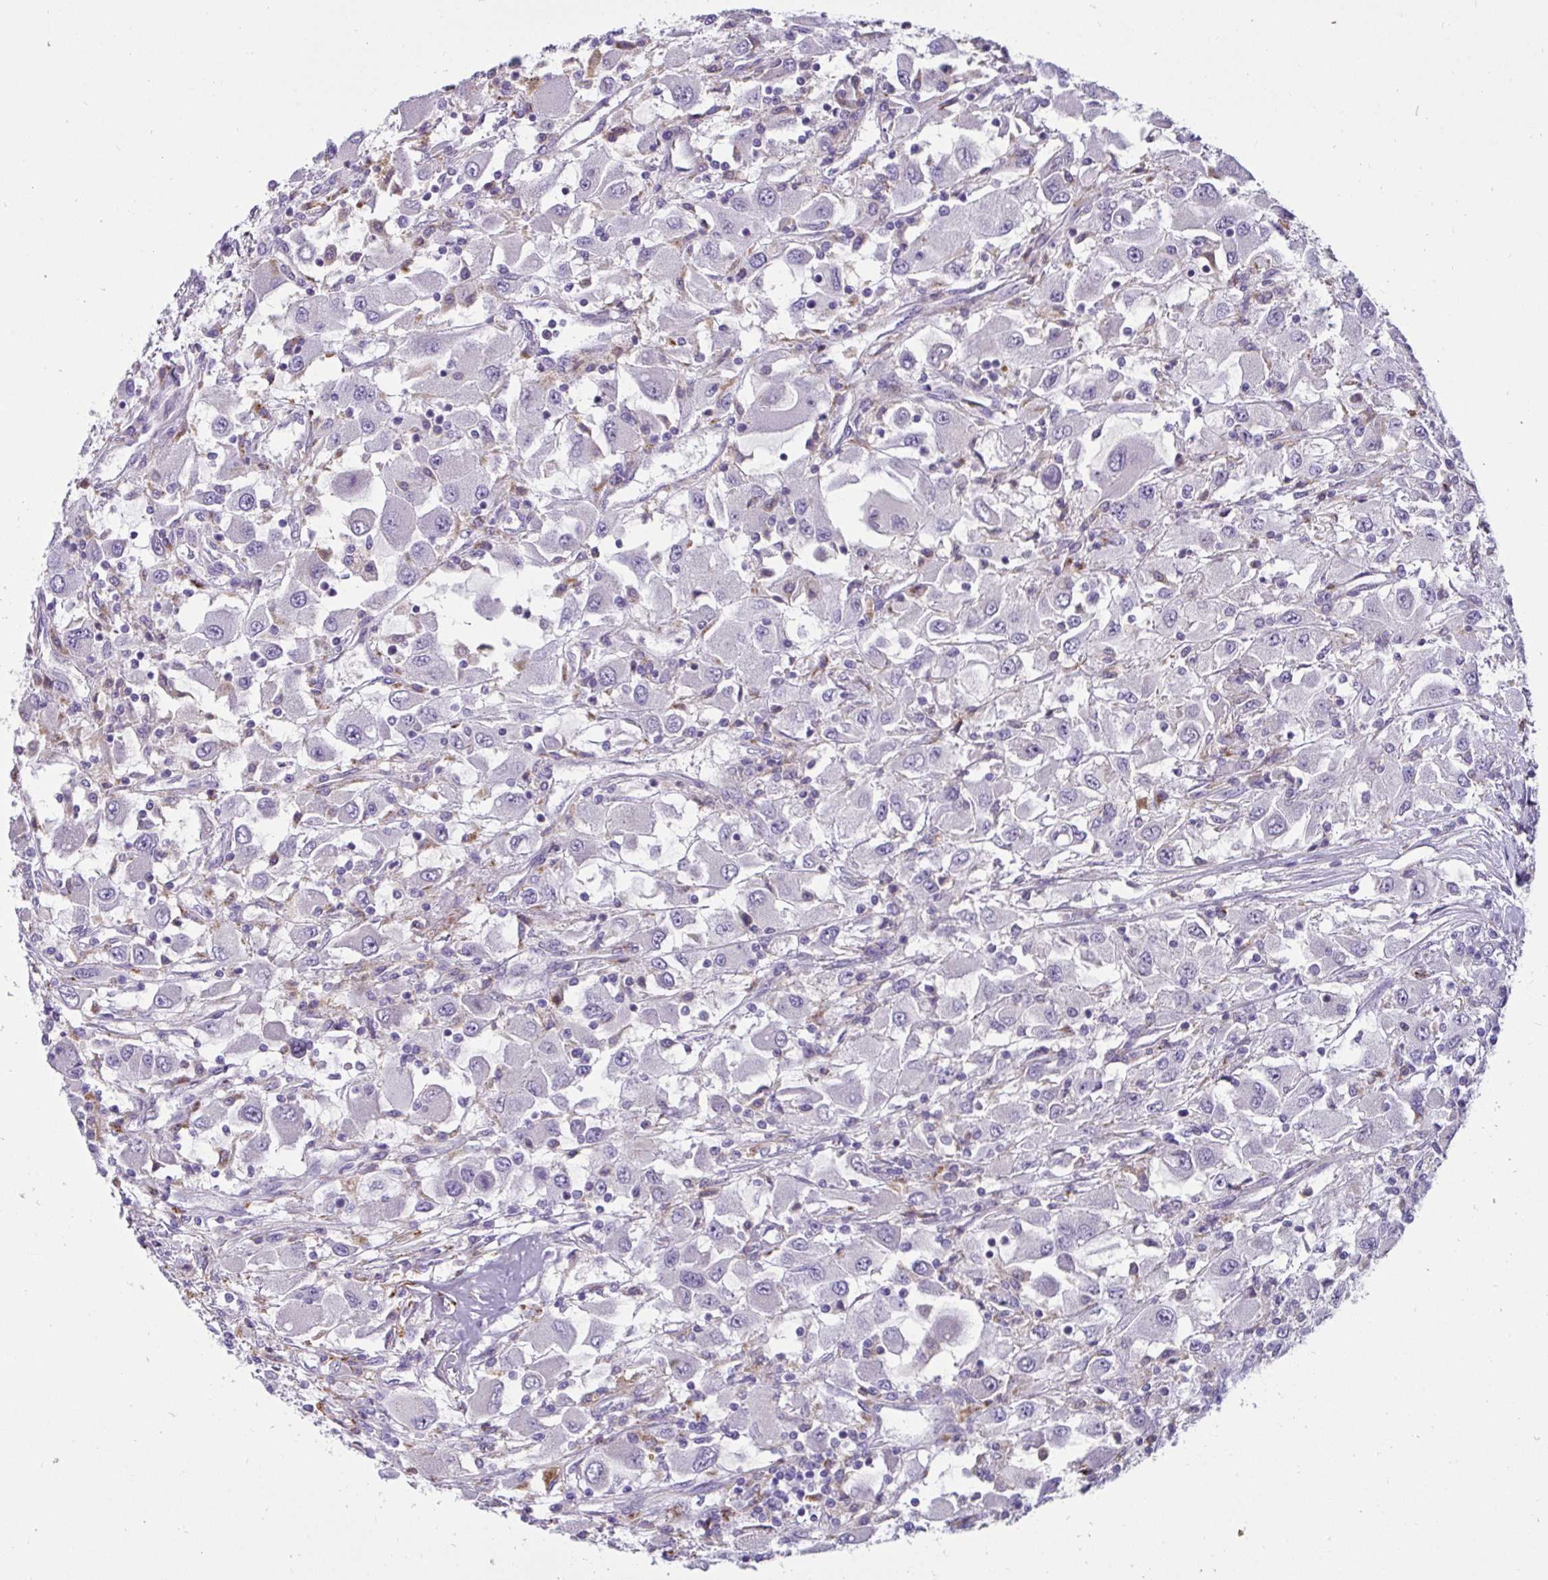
{"staining": {"intensity": "negative", "quantity": "none", "location": "none"}, "tissue": "renal cancer", "cell_type": "Tumor cells", "image_type": "cancer", "snomed": [{"axis": "morphology", "description": "Adenocarcinoma, NOS"}, {"axis": "topography", "description": "Kidney"}], "caption": "Tumor cells are negative for protein expression in human renal cancer. (DAB (3,3'-diaminobenzidine) immunohistochemistry (IHC) with hematoxylin counter stain).", "gene": "CTSZ", "patient": {"sex": "female", "age": 67}}